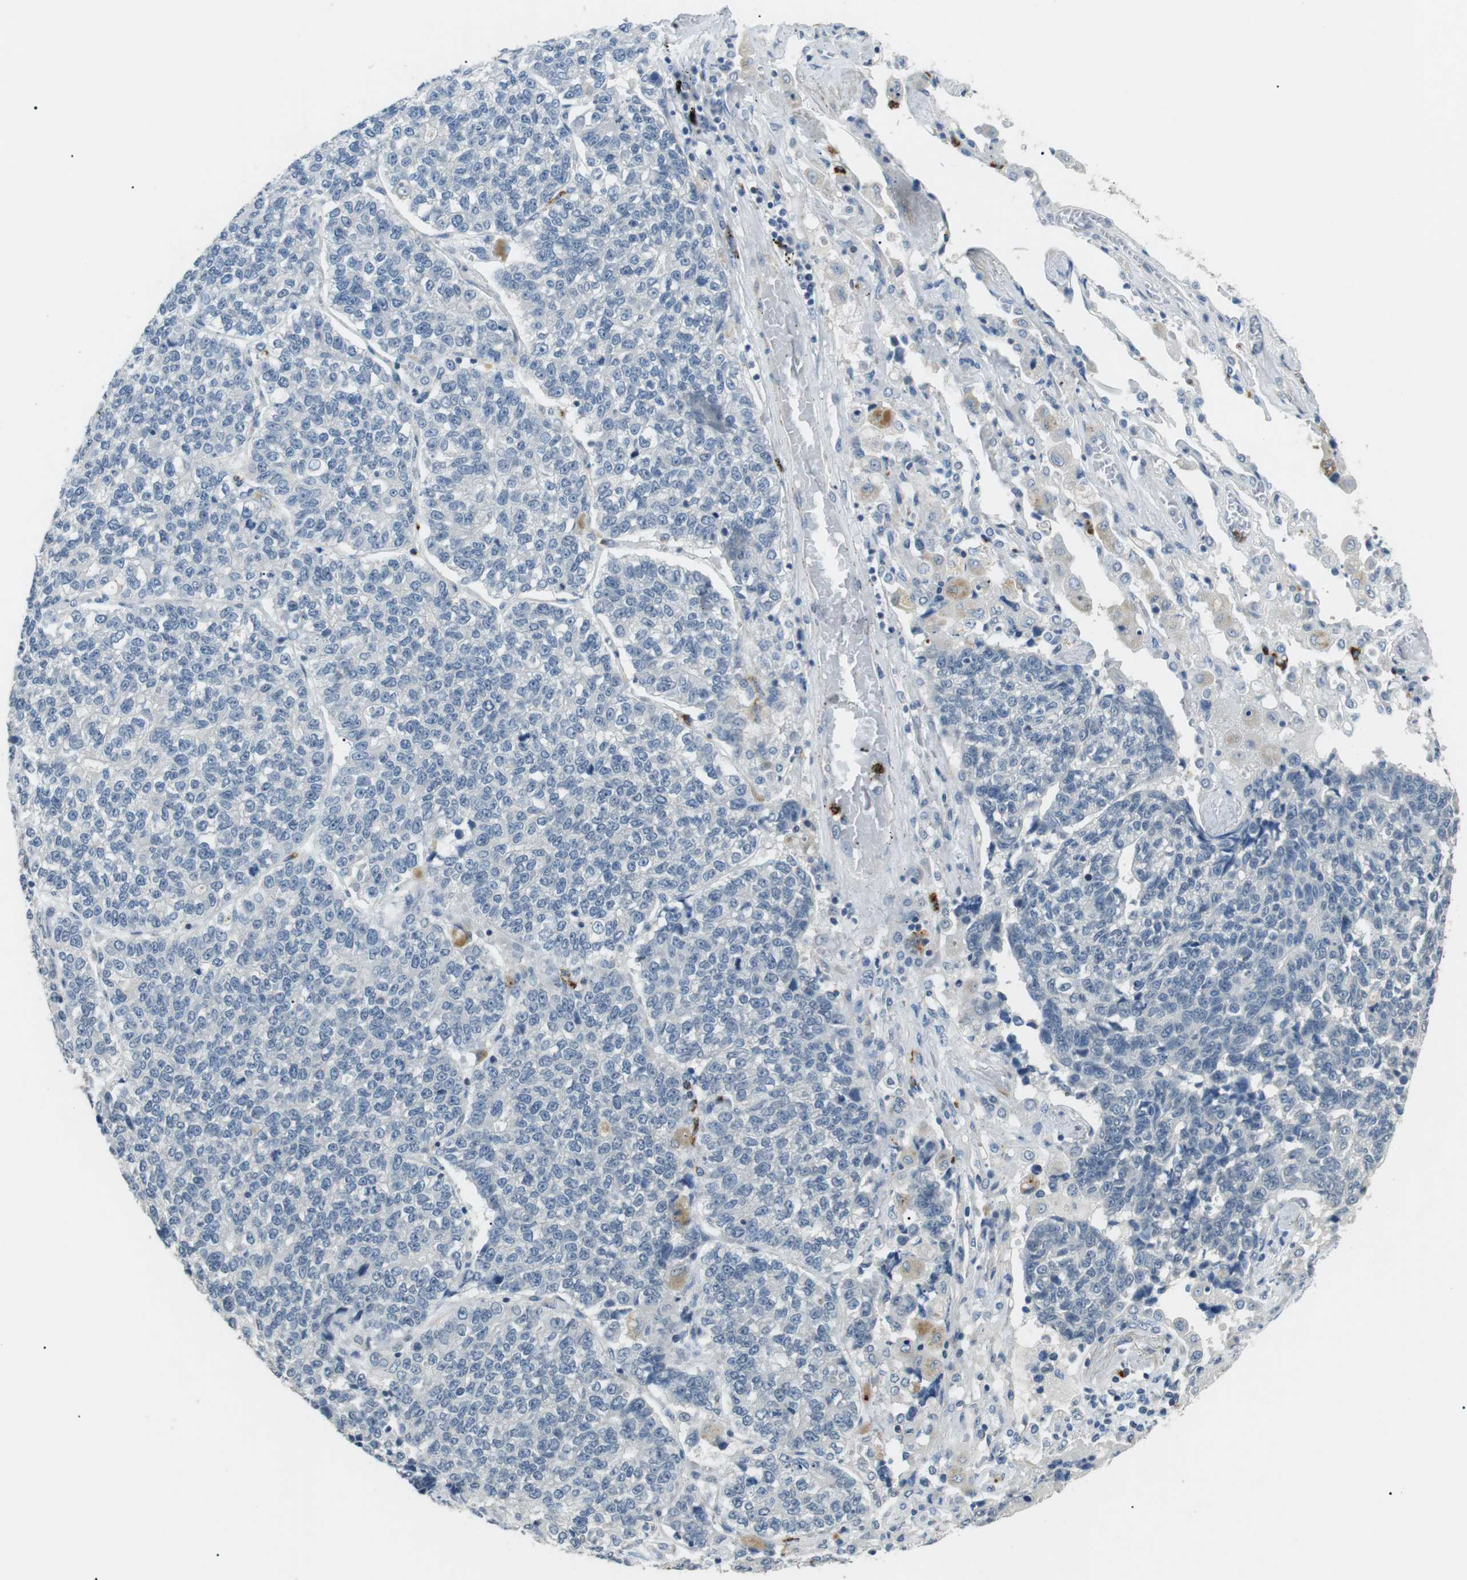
{"staining": {"intensity": "negative", "quantity": "none", "location": "none"}, "tissue": "lung cancer", "cell_type": "Tumor cells", "image_type": "cancer", "snomed": [{"axis": "morphology", "description": "Adenocarcinoma, NOS"}, {"axis": "topography", "description": "Lung"}], "caption": "The IHC image has no significant staining in tumor cells of lung cancer tissue.", "gene": "GZMM", "patient": {"sex": "male", "age": 49}}